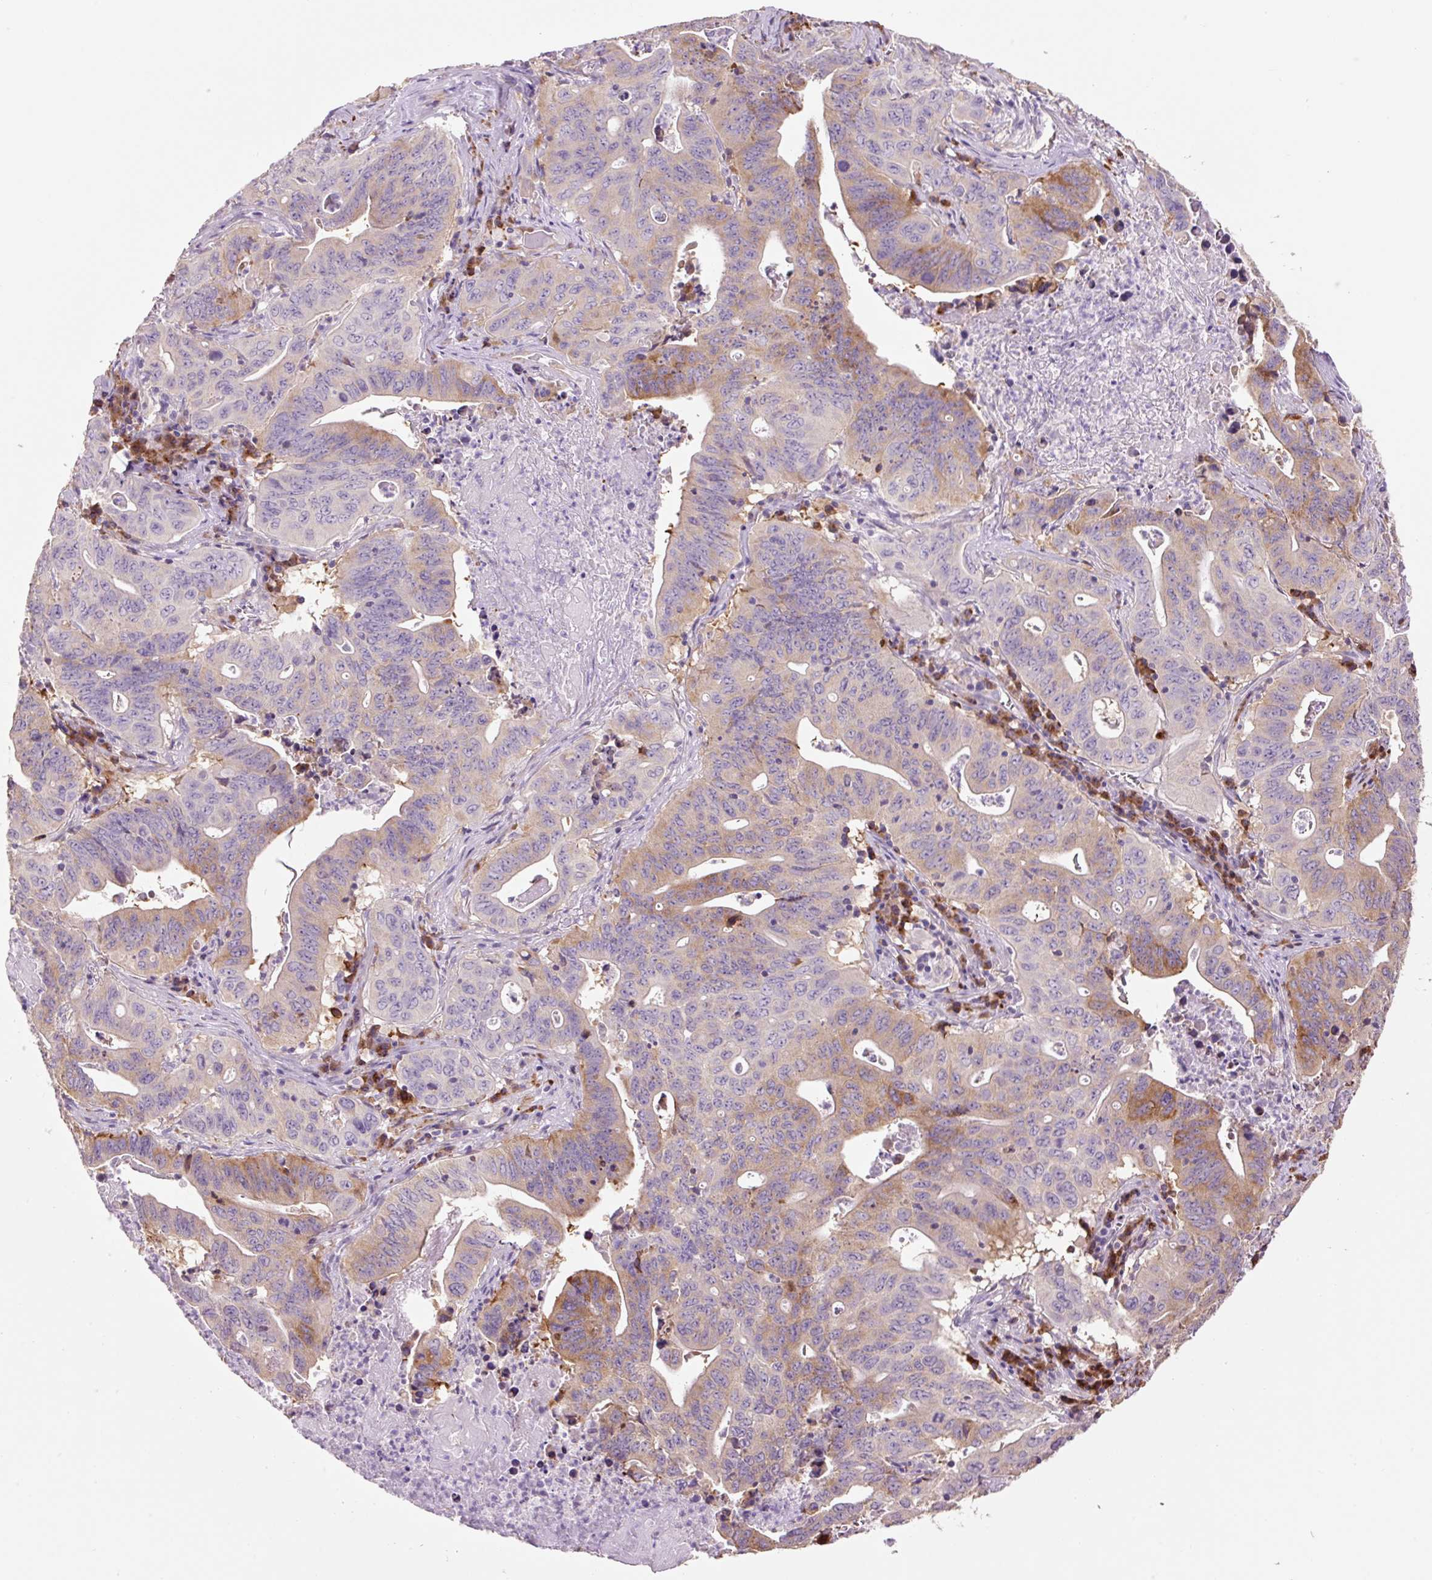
{"staining": {"intensity": "moderate", "quantity": "25%-75%", "location": "cytoplasmic/membranous"}, "tissue": "lung cancer", "cell_type": "Tumor cells", "image_type": "cancer", "snomed": [{"axis": "morphology", "description": "Adenocarcinoma, NOS"}, {"axis": "topography", "description": "Lung"}], "caption": "Lung cancer tissue displays moderate cytoplasmic/membranous positivity in about 25%-75% of tumor cells, visualized by immunohistochemistry. (brown staining indicates protein expression, while blue staining denotes nuclei).", "gene": "HAX1", "patient": {"sex": "female", "age": 60}}